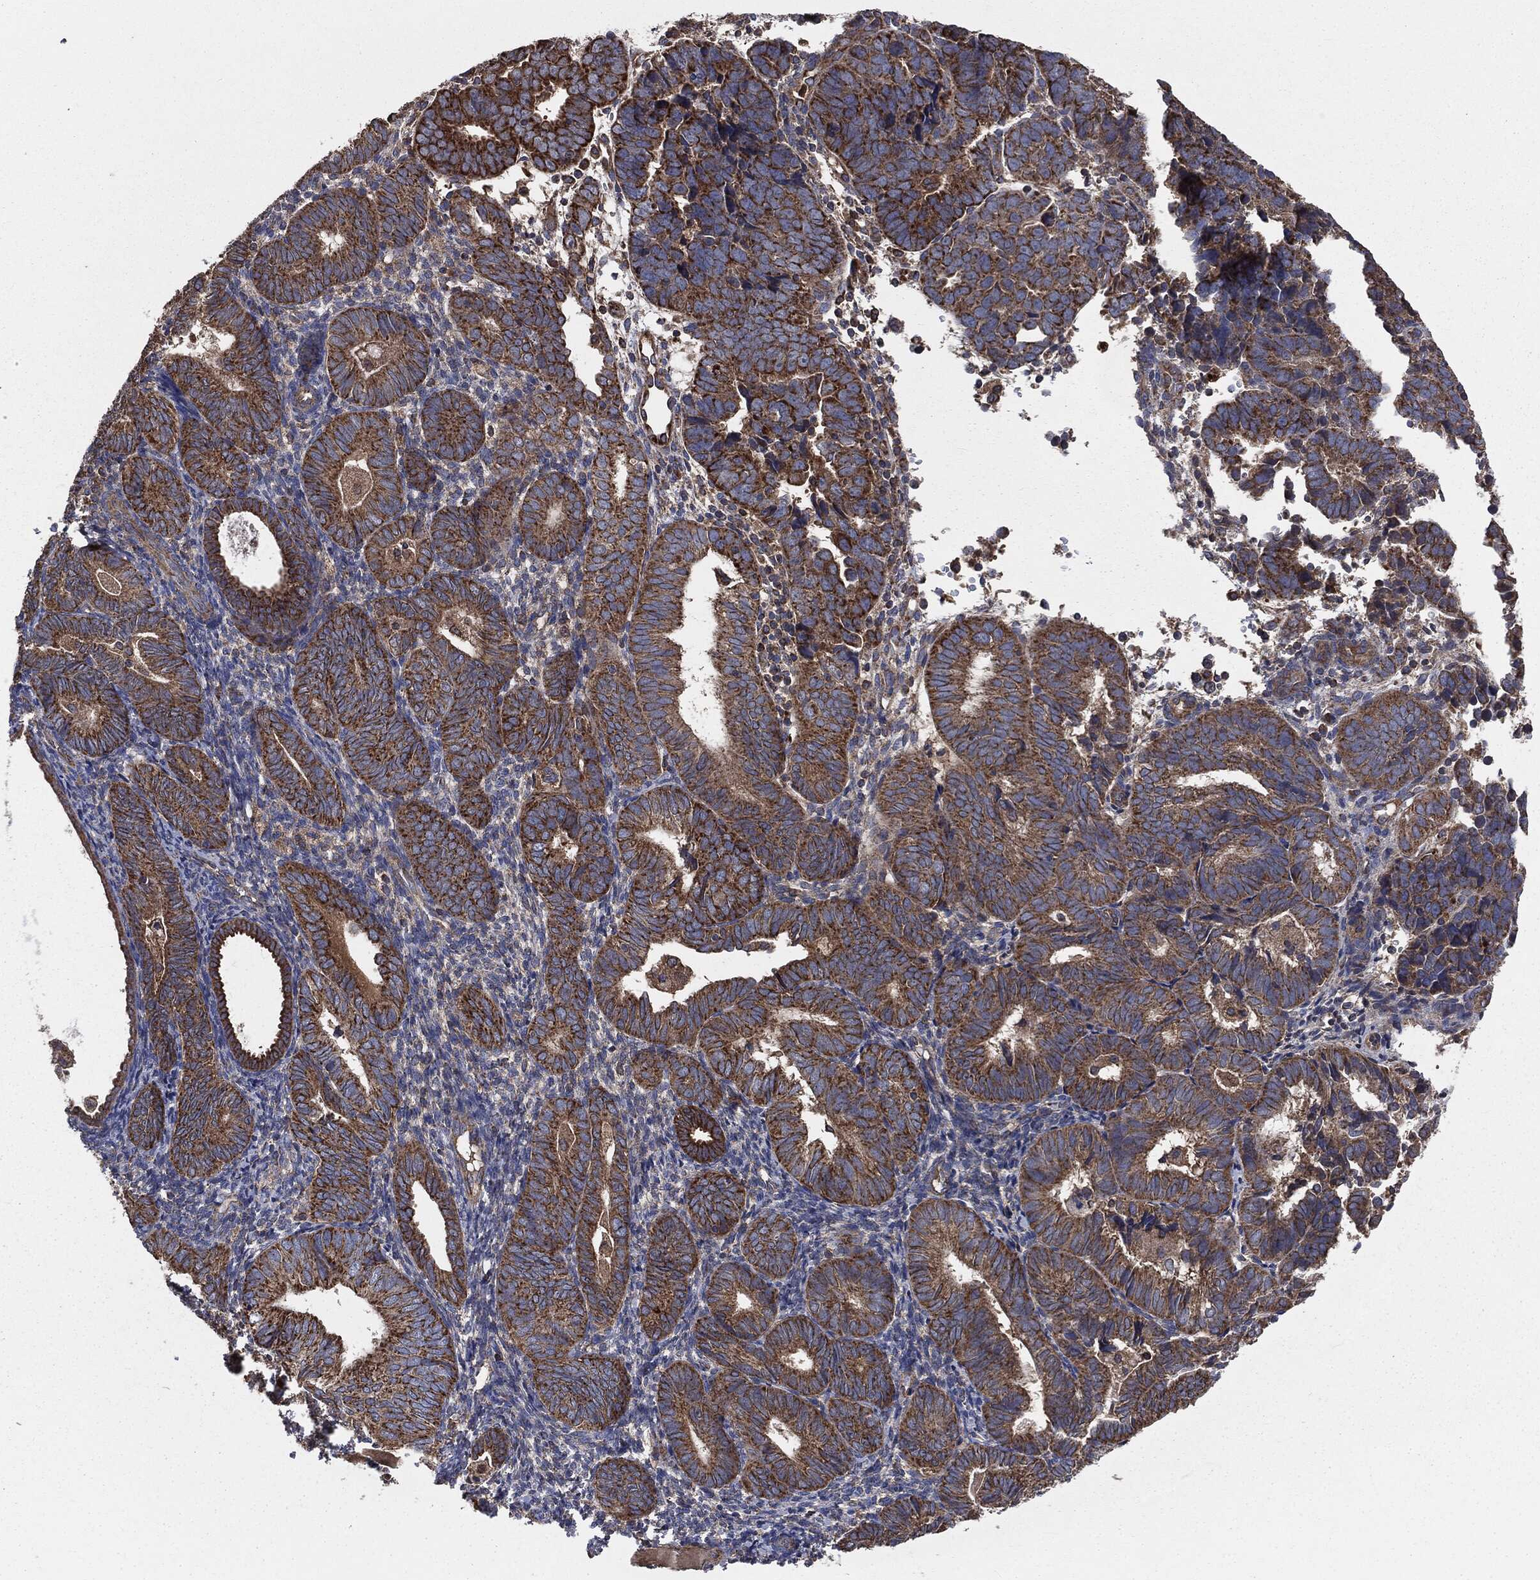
{"staining": {"intensity": "strong", "quantity": ">75%", "location": "cytoplasmic/membranous"}, "tissue": "endometrial cancer", "cell_type": "Tumor cells", "image_type": "cancer", "snomed": [{"axis": "morphology", "description": "Adenocarcinoma, NOS"}, {"axis": "topography", "description": "Endometrium"}], "caption": "High-magnification brightfield microscopy of endometrial cancer (adenocarcinoma) stained with DAB (3,3'-diaminobenzidine) (brown) and counterstained with hematoxylin (blue). tumor cells exhibit strong cytoplasmic/membranous expression is identified in approximately>75% of cells. (Brightfield microscopy of DAB IHC at high magnification).", "gene": "MAPK6", "patient": {"sex": "female", "age": 82}}